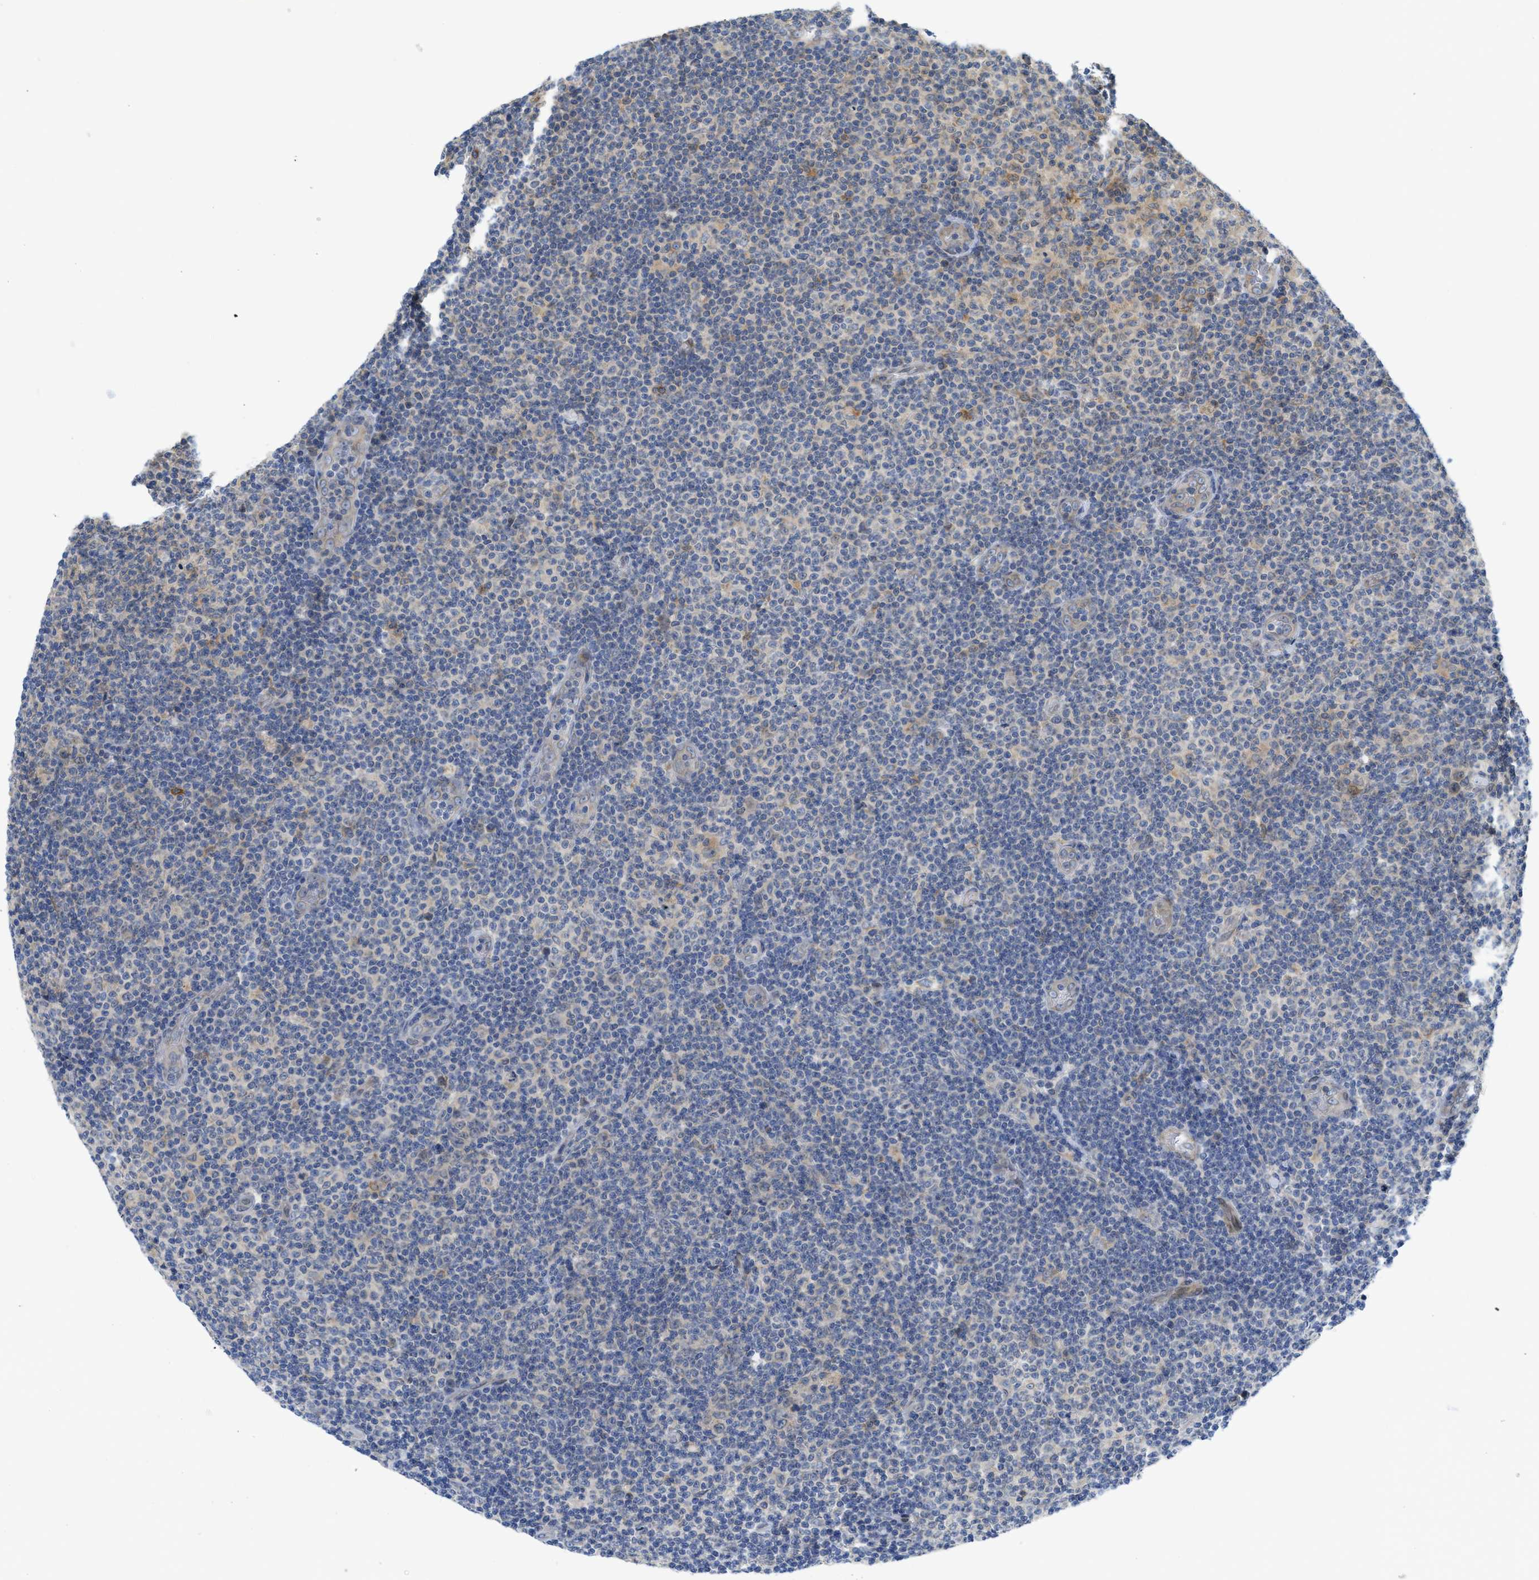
{"staining": {"intensity": "negative", "quantity": "none", "location": "none"}, "tissue": "lymphoma", "cell_type": "Tumor cells", "image_type": "cancer", "snomed": [{"axis": "morphology", "description": "Malignant lymphoma, non-Hodgkin's type, Low grade"}, {"axis": "topography", "description": "Lymph node"}], "caption": "Lymphoma stained for a protein using IHC reveals no expression tumor cells.", "gene": "EIF2AK3", "patient": {"sex": "male", "age": 83}}